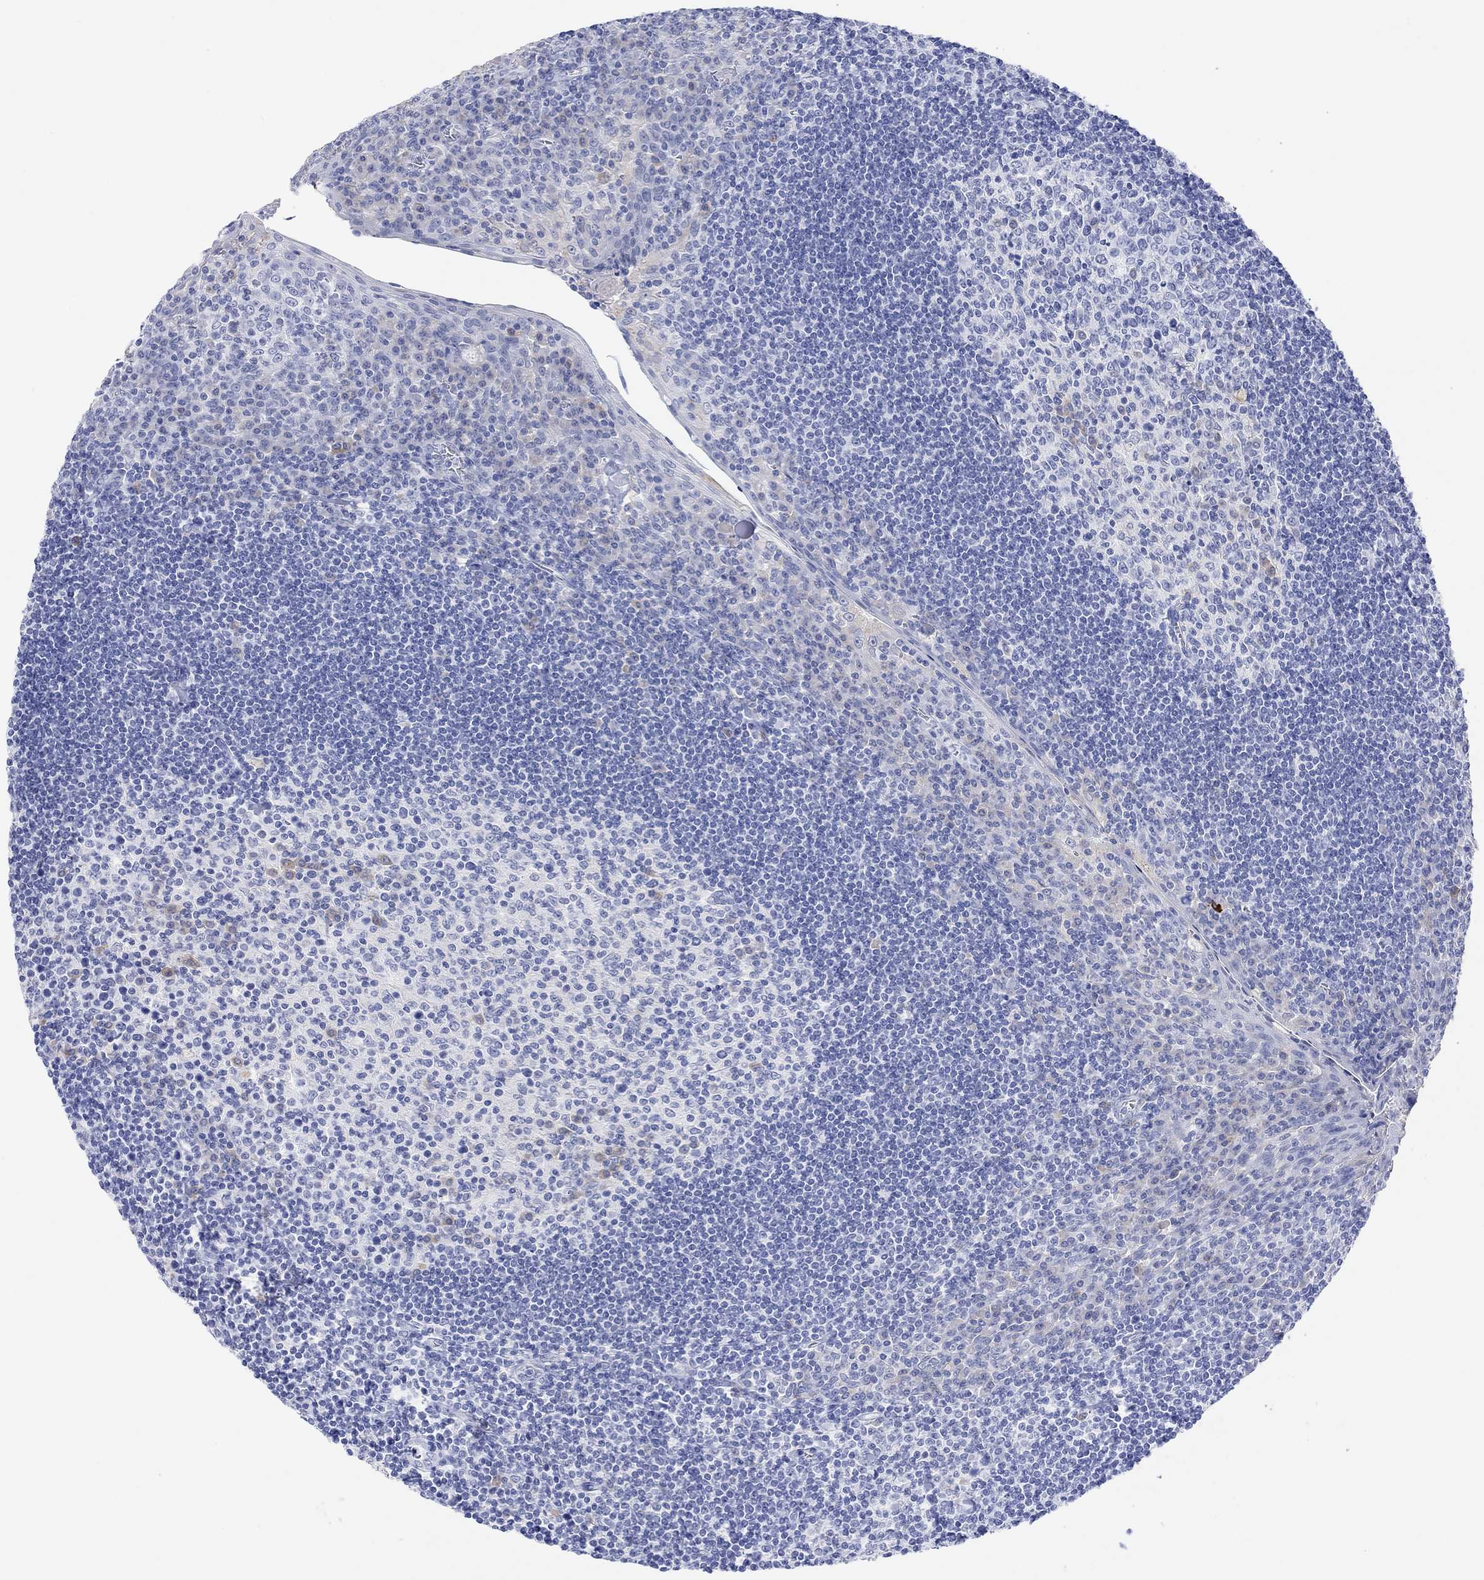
{"staining": {"intensity": "weak", "quantity": "<25%", "location": "cytoplasmic/membranous"}, "tissue": "tonsil", "cell_type": "Germinal center cells", "image_type": "normal", "snomed": [{"axis": "morphology", "description": "Normal tissue, NOS"}, {"axis": "topography", "description": "Tonsil"}], "caption": "Immunohistochemistry image of benign tonsil stained for a protein (brown), which shows no expression in germinal center cells. The staining is performed using DAB brown chromogen with nuclei counter-stained in using hematoxylin.", "gene": "TYR", "patient": {"sex": "female", "age": 12}}